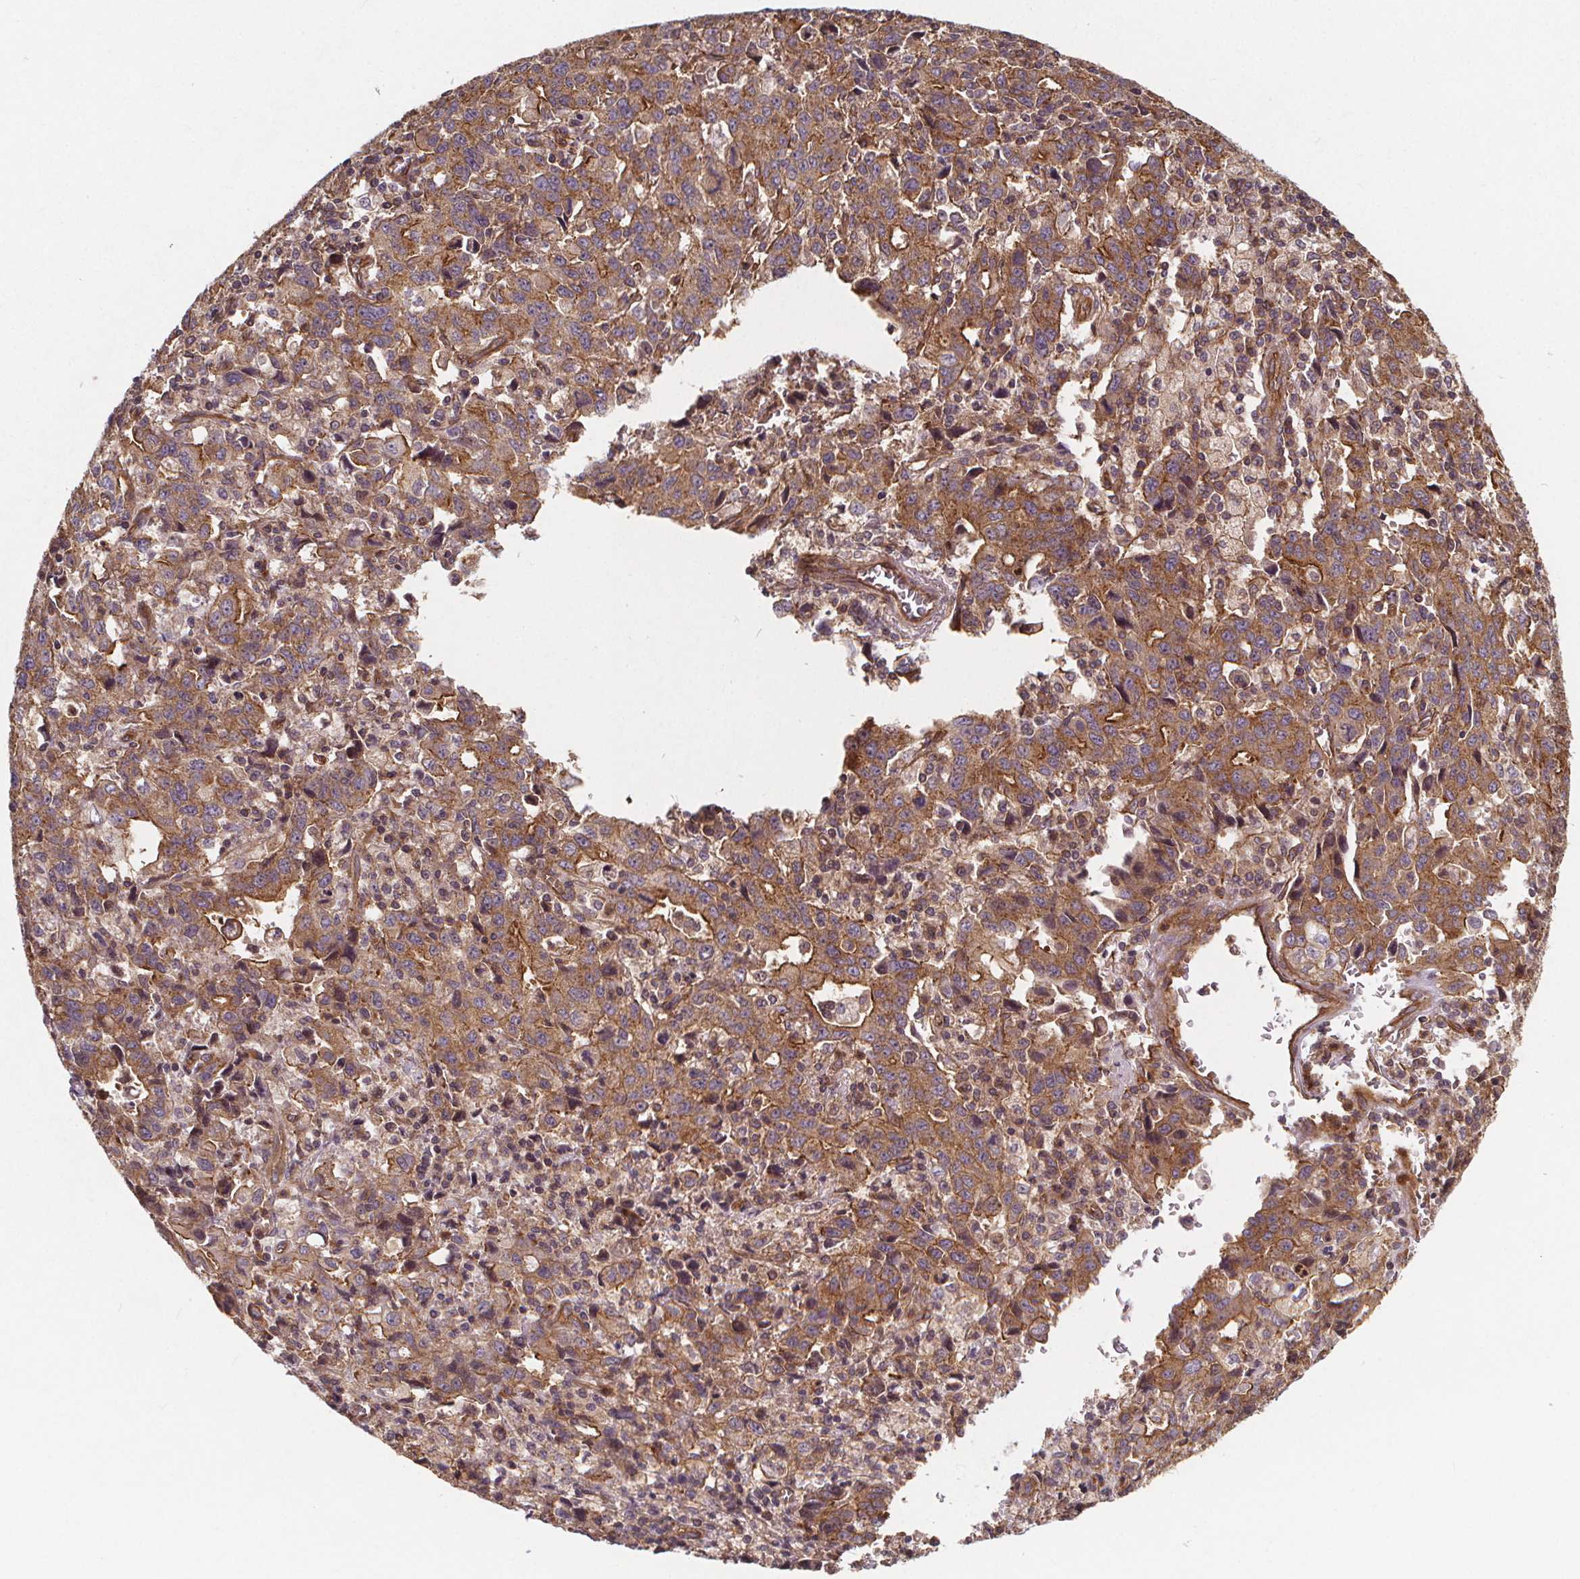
{"staining": {"intensity": "moderate", "quantity": ">75%", "location": "cytoplasmic/membranous"}, "tissue": "stomach cancer", "cell_type": "Tumor cells", "image_type": "cancer", "snomed": [{"axis": "morphology", "description": "Adenocarcinoma, NOS"}, {"axis": "topography", "description": "Stomach, upper"}], "caption": "Stomach adenocarcinoma stained with IHC demonstrates moderate cytoplasmic/membranous expression in about >75% of tumor cells.", "gene": "CLINT1", "patient": {"sex": "male", "age": 85}}